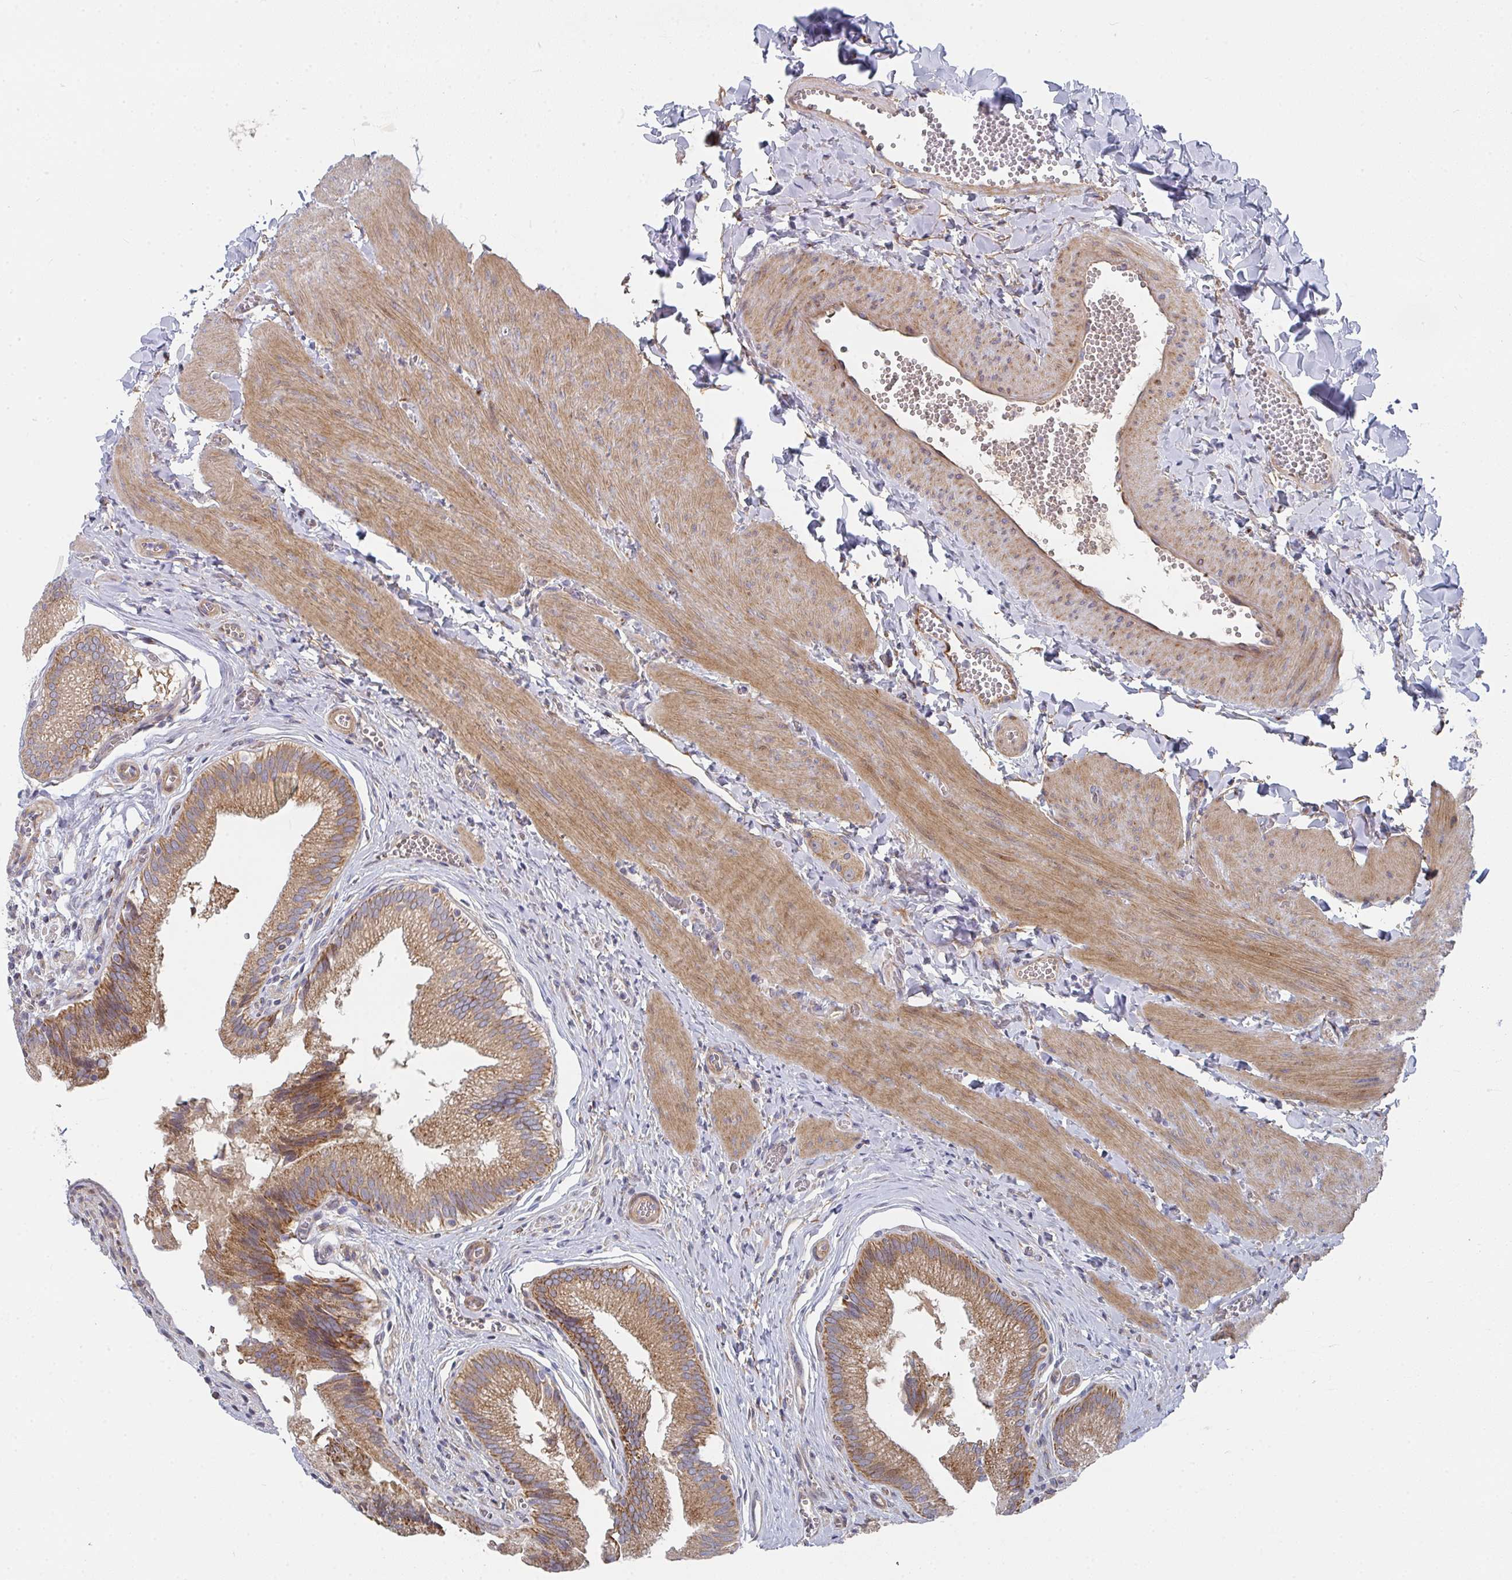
{"staining": {"intensity": "strong", "quantity": ">75%", "location": "cytoplasmic/membranous"}, "tissue": "gallbladder", "cell_type": "Glandular cells", "image_type": "normal", "snomed": [{"axis": "morphology", "description": "Normal tissue, NOS"}, {"axis": "topography", "description": "Gallbladder"}], "caption": "Immunohistochemistry of benign gallbladder displays high levels of strong cytoplasmic/membranous positivity in about >75% of glandular cells.", "gene": "RHEBL1", "patient": {"sex": "male", "age": 17}}